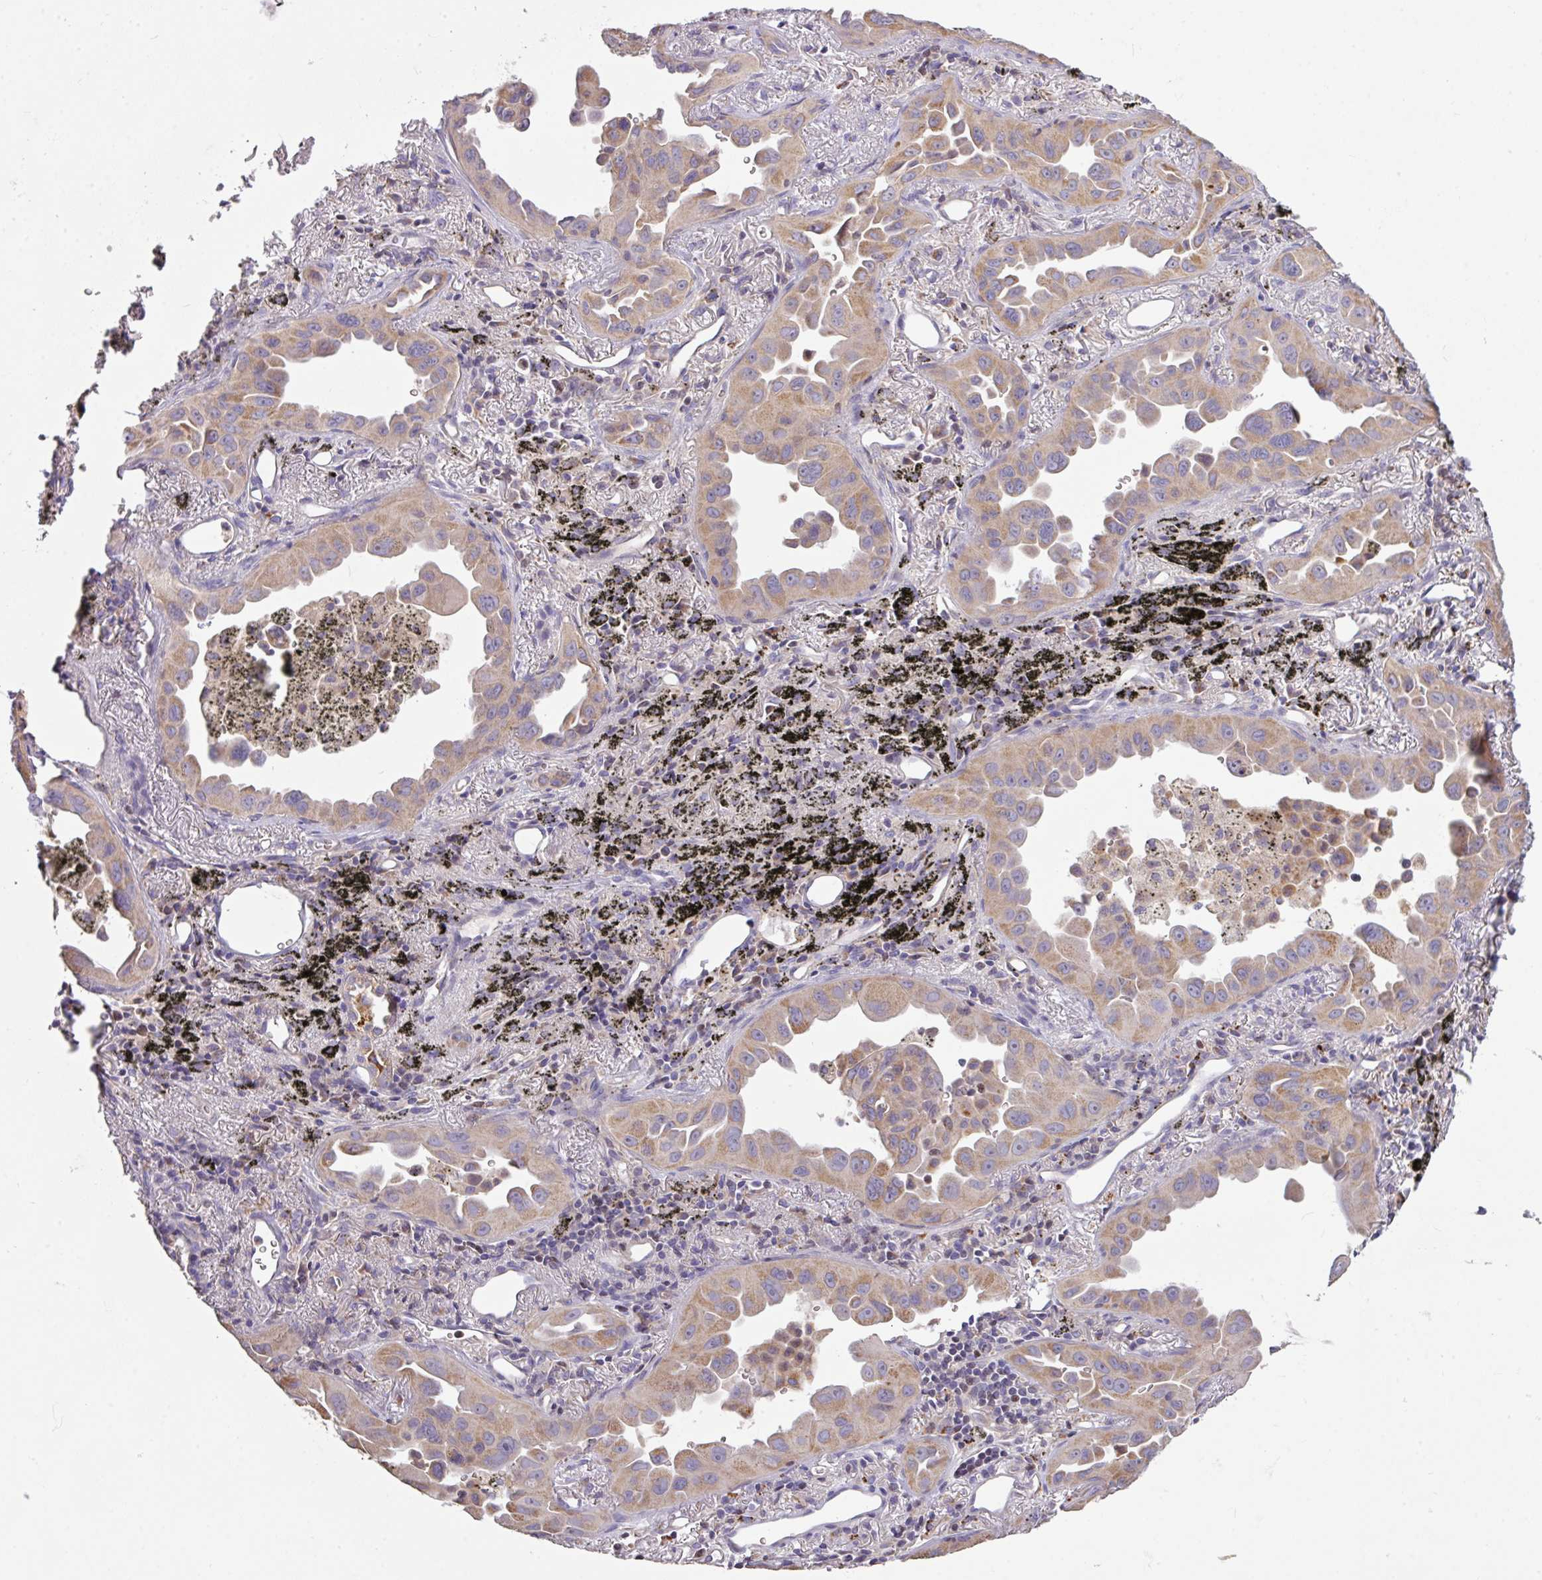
{"staining": {"intensity": "moderate", "quantity": ">75%", "location": "cytoplasmic/membranous"}, "tissue": "lung cancer", "cell_type": "Tumor cells", "image_type": "cancer", "snomed": [{"axis": "morphology", "description": "Adenocarcinoma, NOS"}, {"axis": "topography", "description": "Lung"}], "caption": "Protein staining shows moderate cytoplasmic/membranous expression in about >75% of tumor cells in adenocarcinoma (lung).", "gene": "ZNF394", "patient": {"sex": "male", "age": 68}}